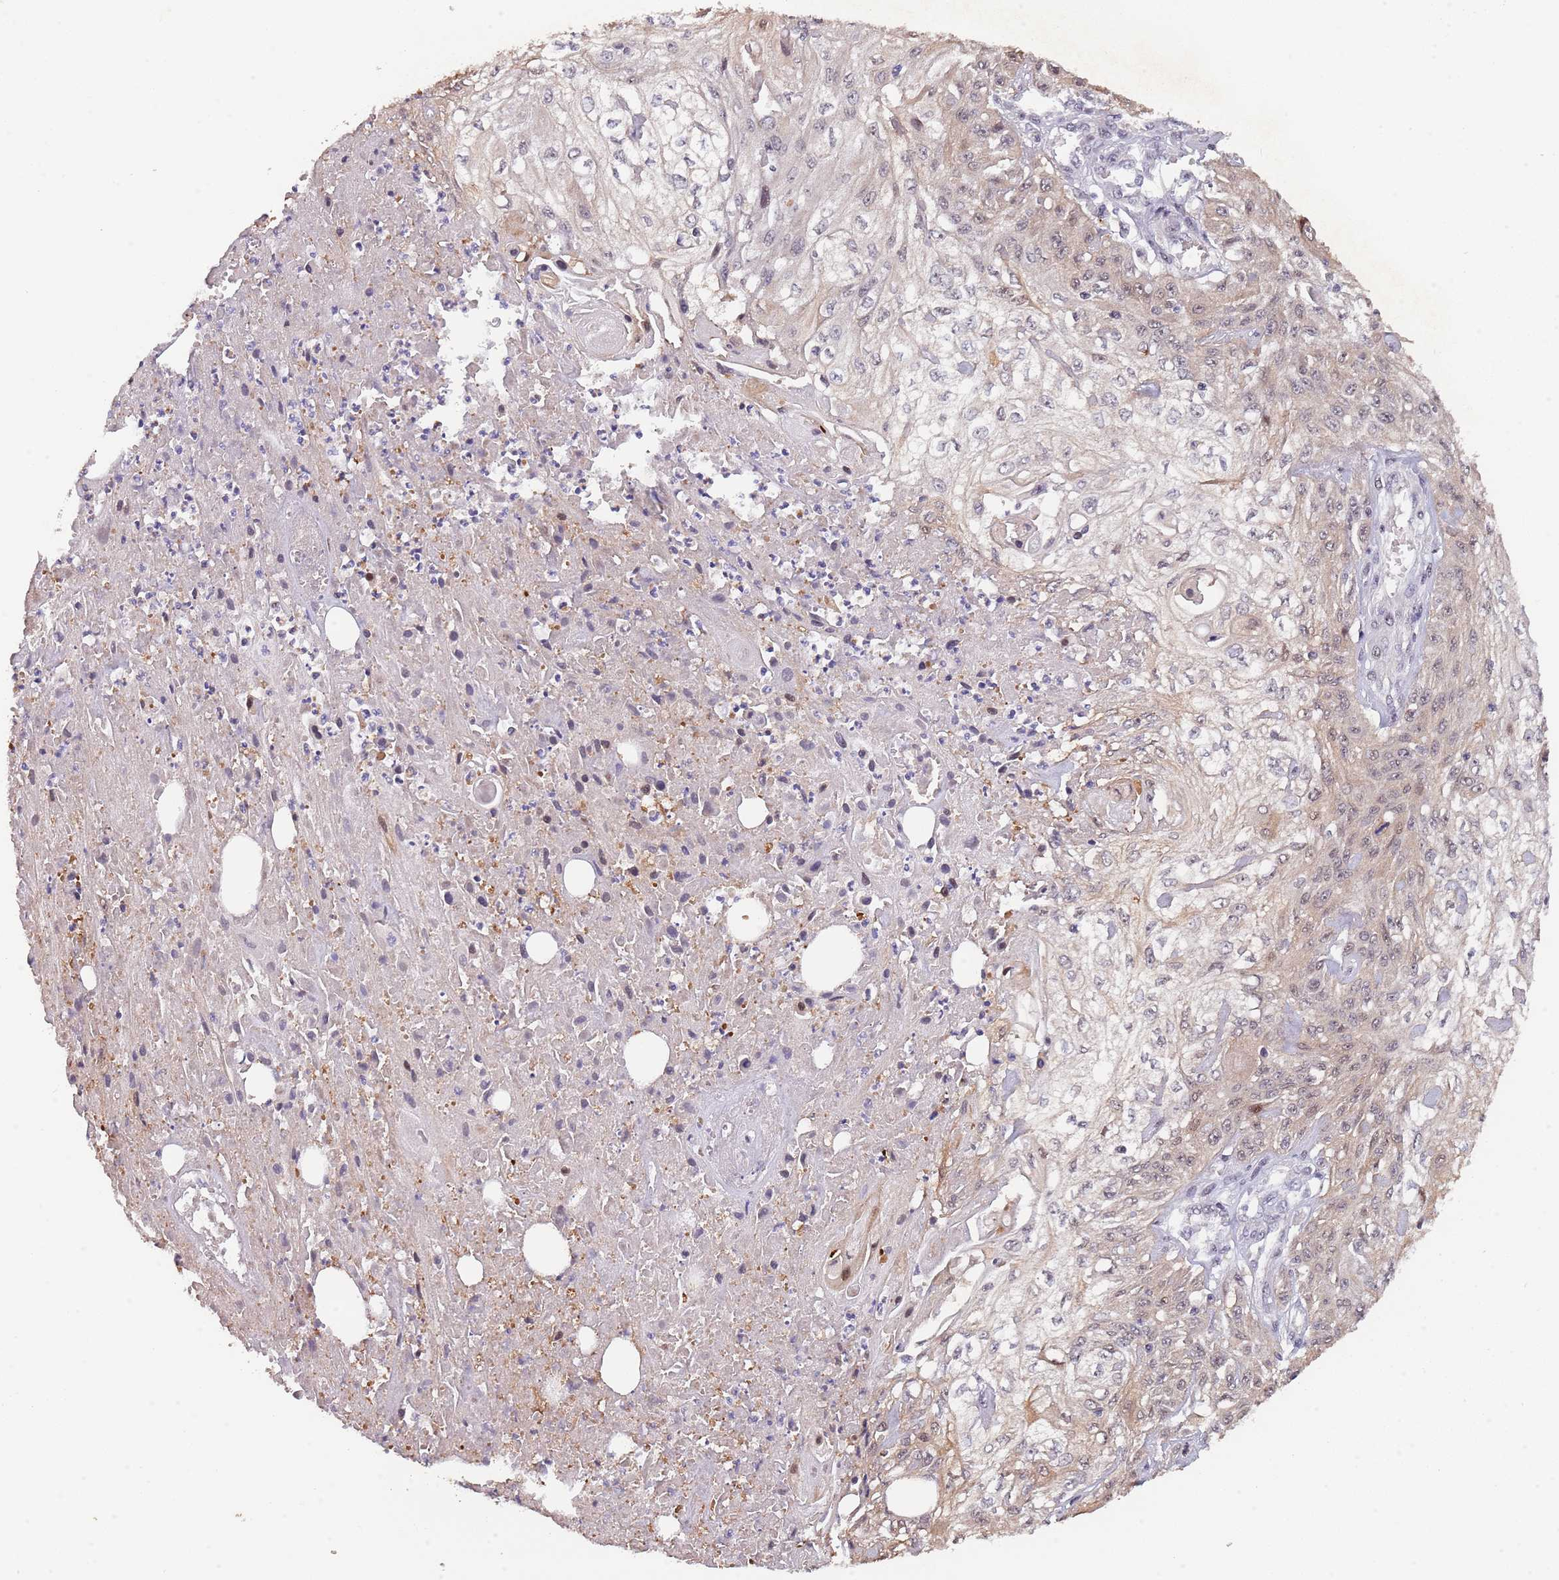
{"staining": {"intensity": "negative", "quantity": "none", "location": "none"}, "tissue": "skin cancer", "cell_type": "Tumor cells", "image_type": "cancer", "snomed": [{"axis": "morphology", "description": "Squamous cell carcinoma, NOS"}, {"axis": "morphology", "description": "Squamous cell carcinoma, metastatic, NOS"}, {"axis": "topography", "description": "Skin"}, {"axis": "topography", "description": "Lymph node"}], "caption": "Immunohistochemical staining of skin metastatic squamous cell carcinoma exhibits no significant positivity in tumor cells. The staining was performed using DAB (3,3'-diaminobenzidine) to visualize the protein expression in brown, while the nuclei were stained in blue with hematoxylin (Magnification: 20x).", "gene": "CIZ1", "patient": {"sex": "male", "age": 75}}